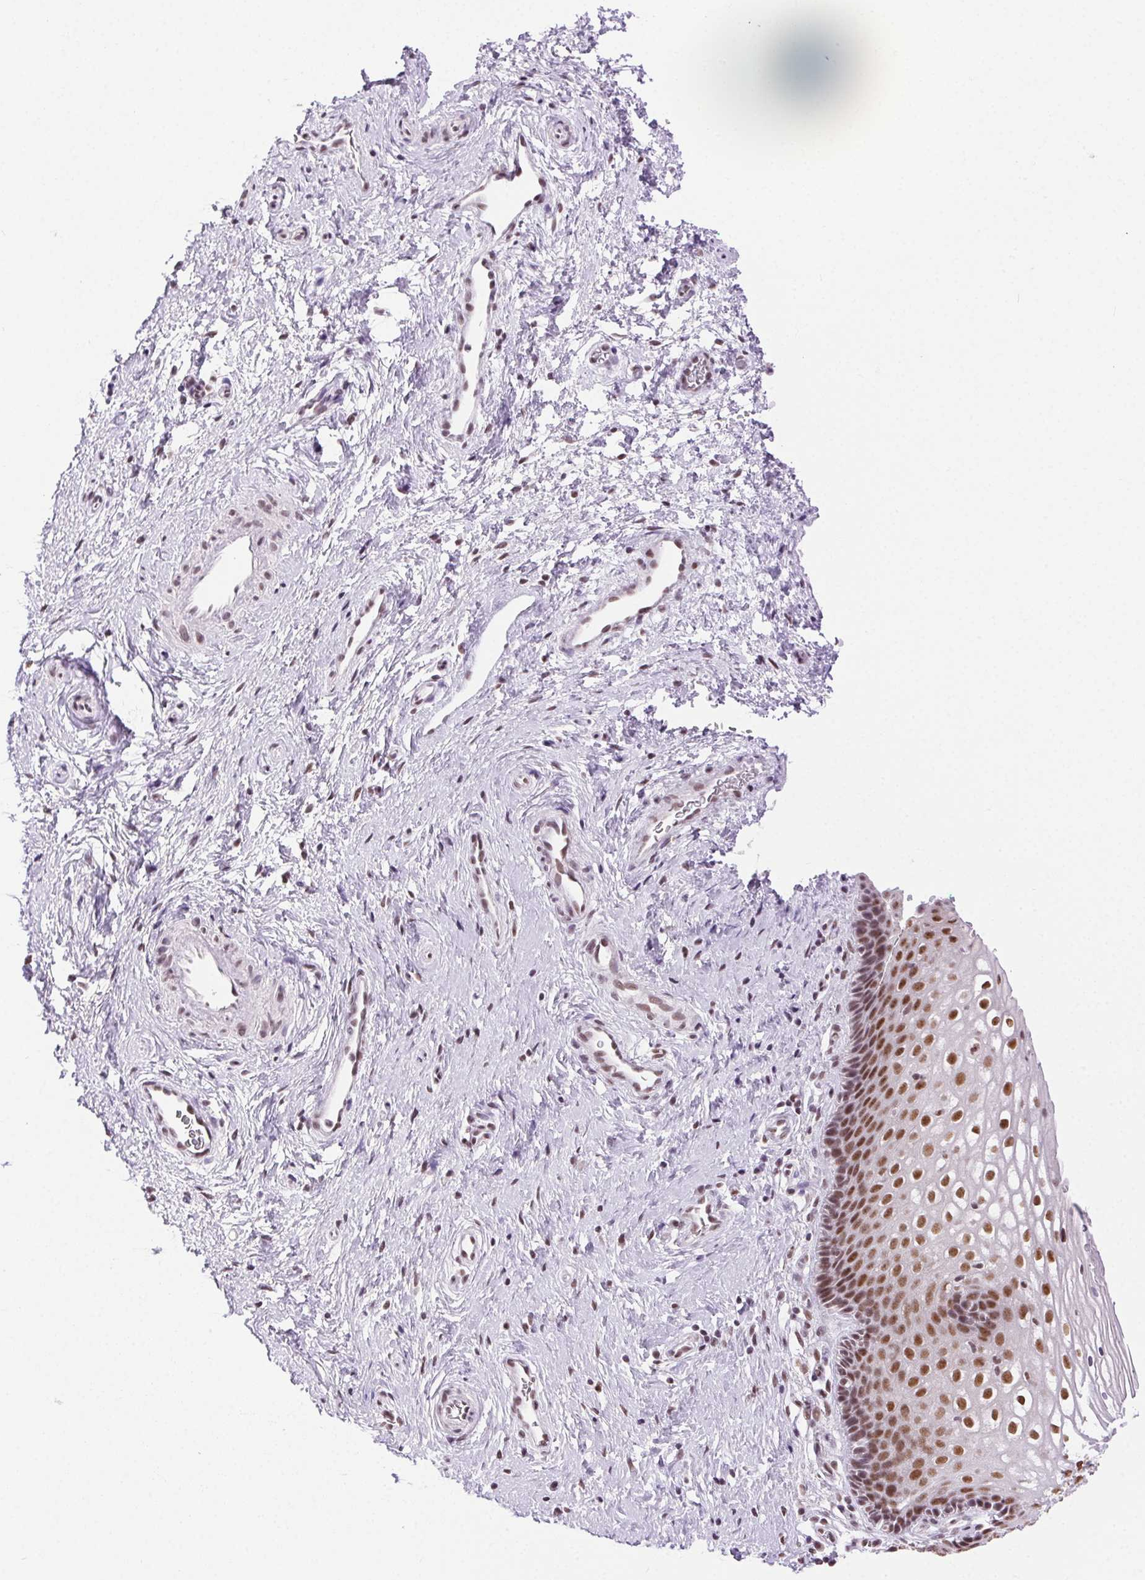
{"staining": {"intensity": "moderate", "quantity": ">75%", "location": "nuclear"}, "tissue": "cervix", "cell_type": "Glandular cells", "image_type": "normal", "snomed": [{"axis": "morphology", "description": "Normal tissue, NOS"}, {"axis": "topography", "description": "Cervix"}], "caption": "A medium amount of moderate nuclear expression is present in approximately >75% of glandular cells in unremarkable cervix. Using DAB (brown) and hematoxylin (blue) stains, captured at high magnification using brightfield microscopy.", "gene": "TRA2B", "patient": {"sex": "female", "age": 34}}